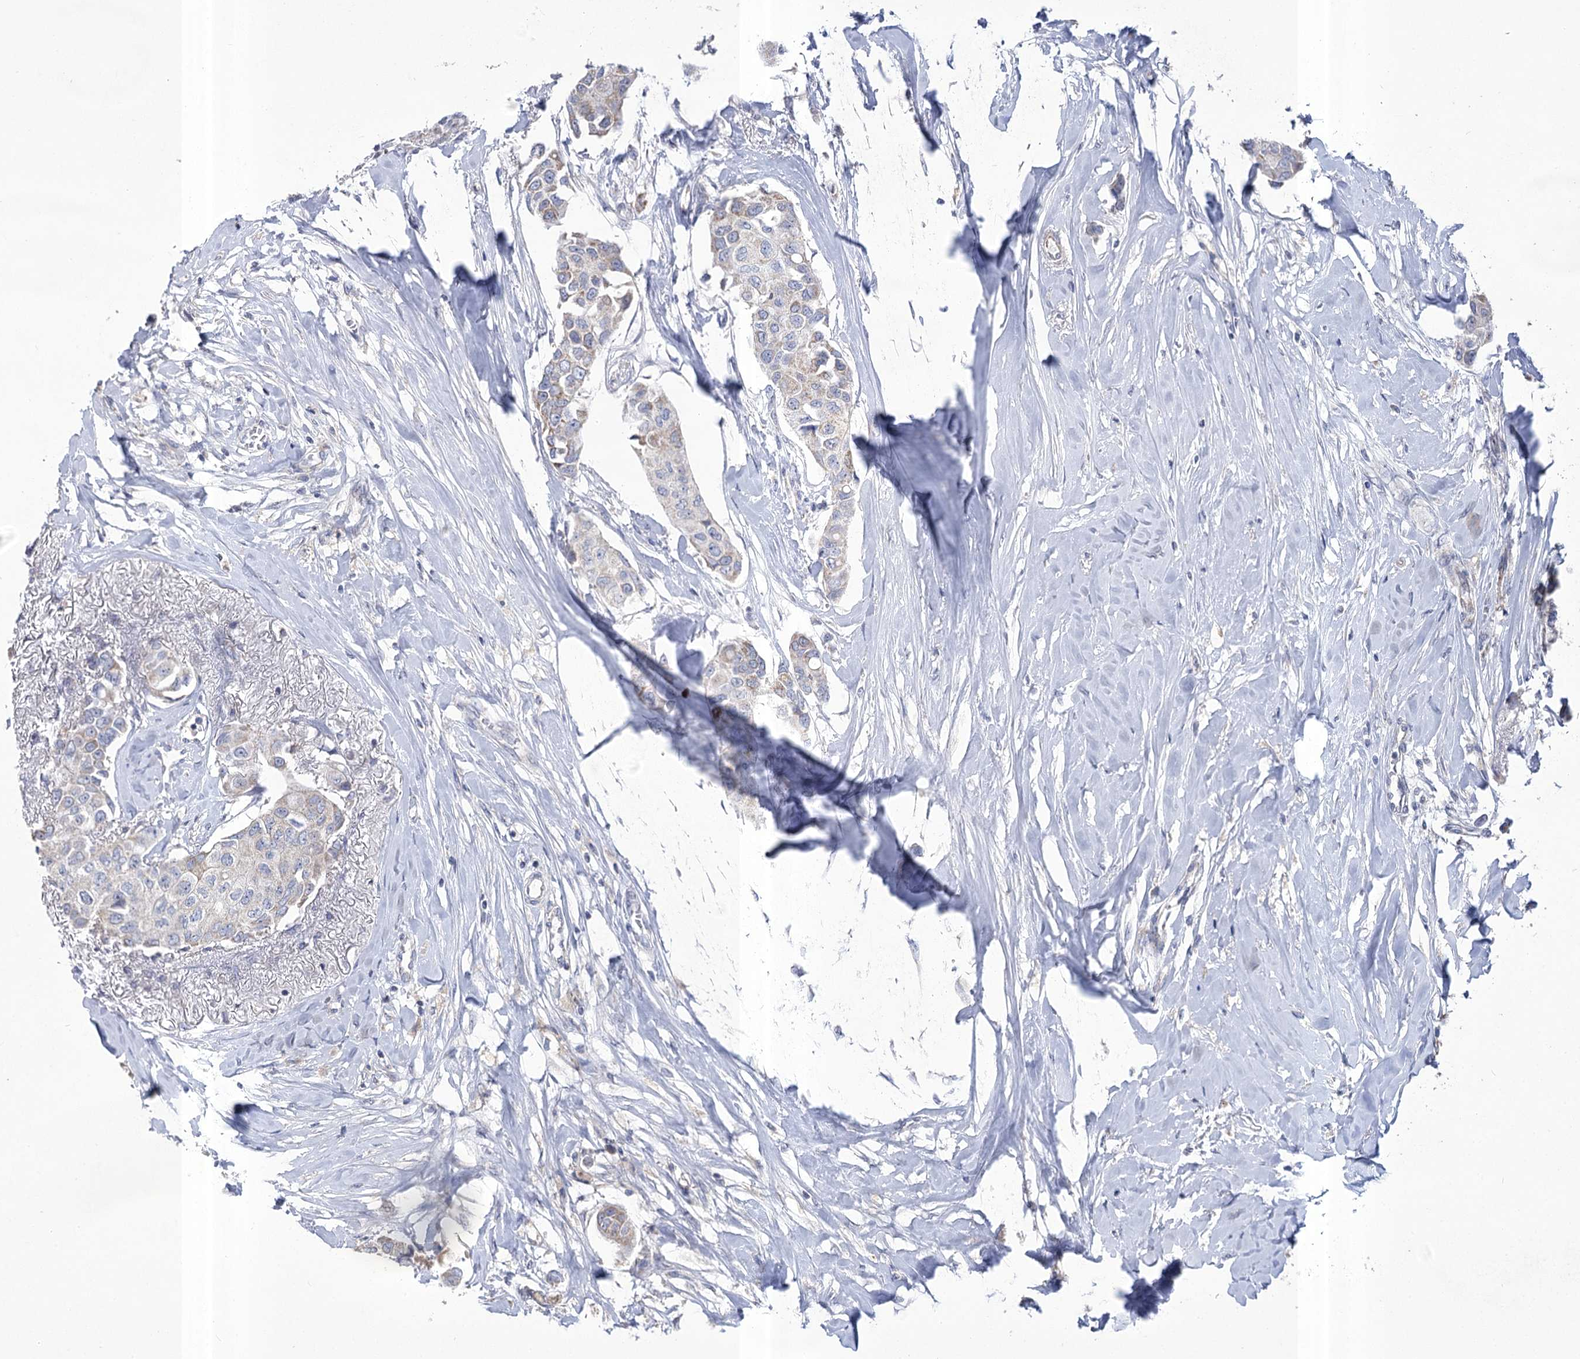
{"staining": {"intensity": "weak", "quantity": "25%-75%", "location": "cytoplasmic/membranous"}, "tissue": "breast cancer", "cell_type": "Tumor cells", "image_type": "cancer", "snomed": [{"axis": "morphology", "description": "Duct carcinoma"}, {"axis": "topography", "description": "Breast"}], "caption": "The immunohistochemical stain shows weak cytoplasmic/membranous positivity in tumor cells of infiltrating ductal carcinoma (breast) tissue.", "gene": "PDHB", "patient": {"sex": "female", "age": 80}}